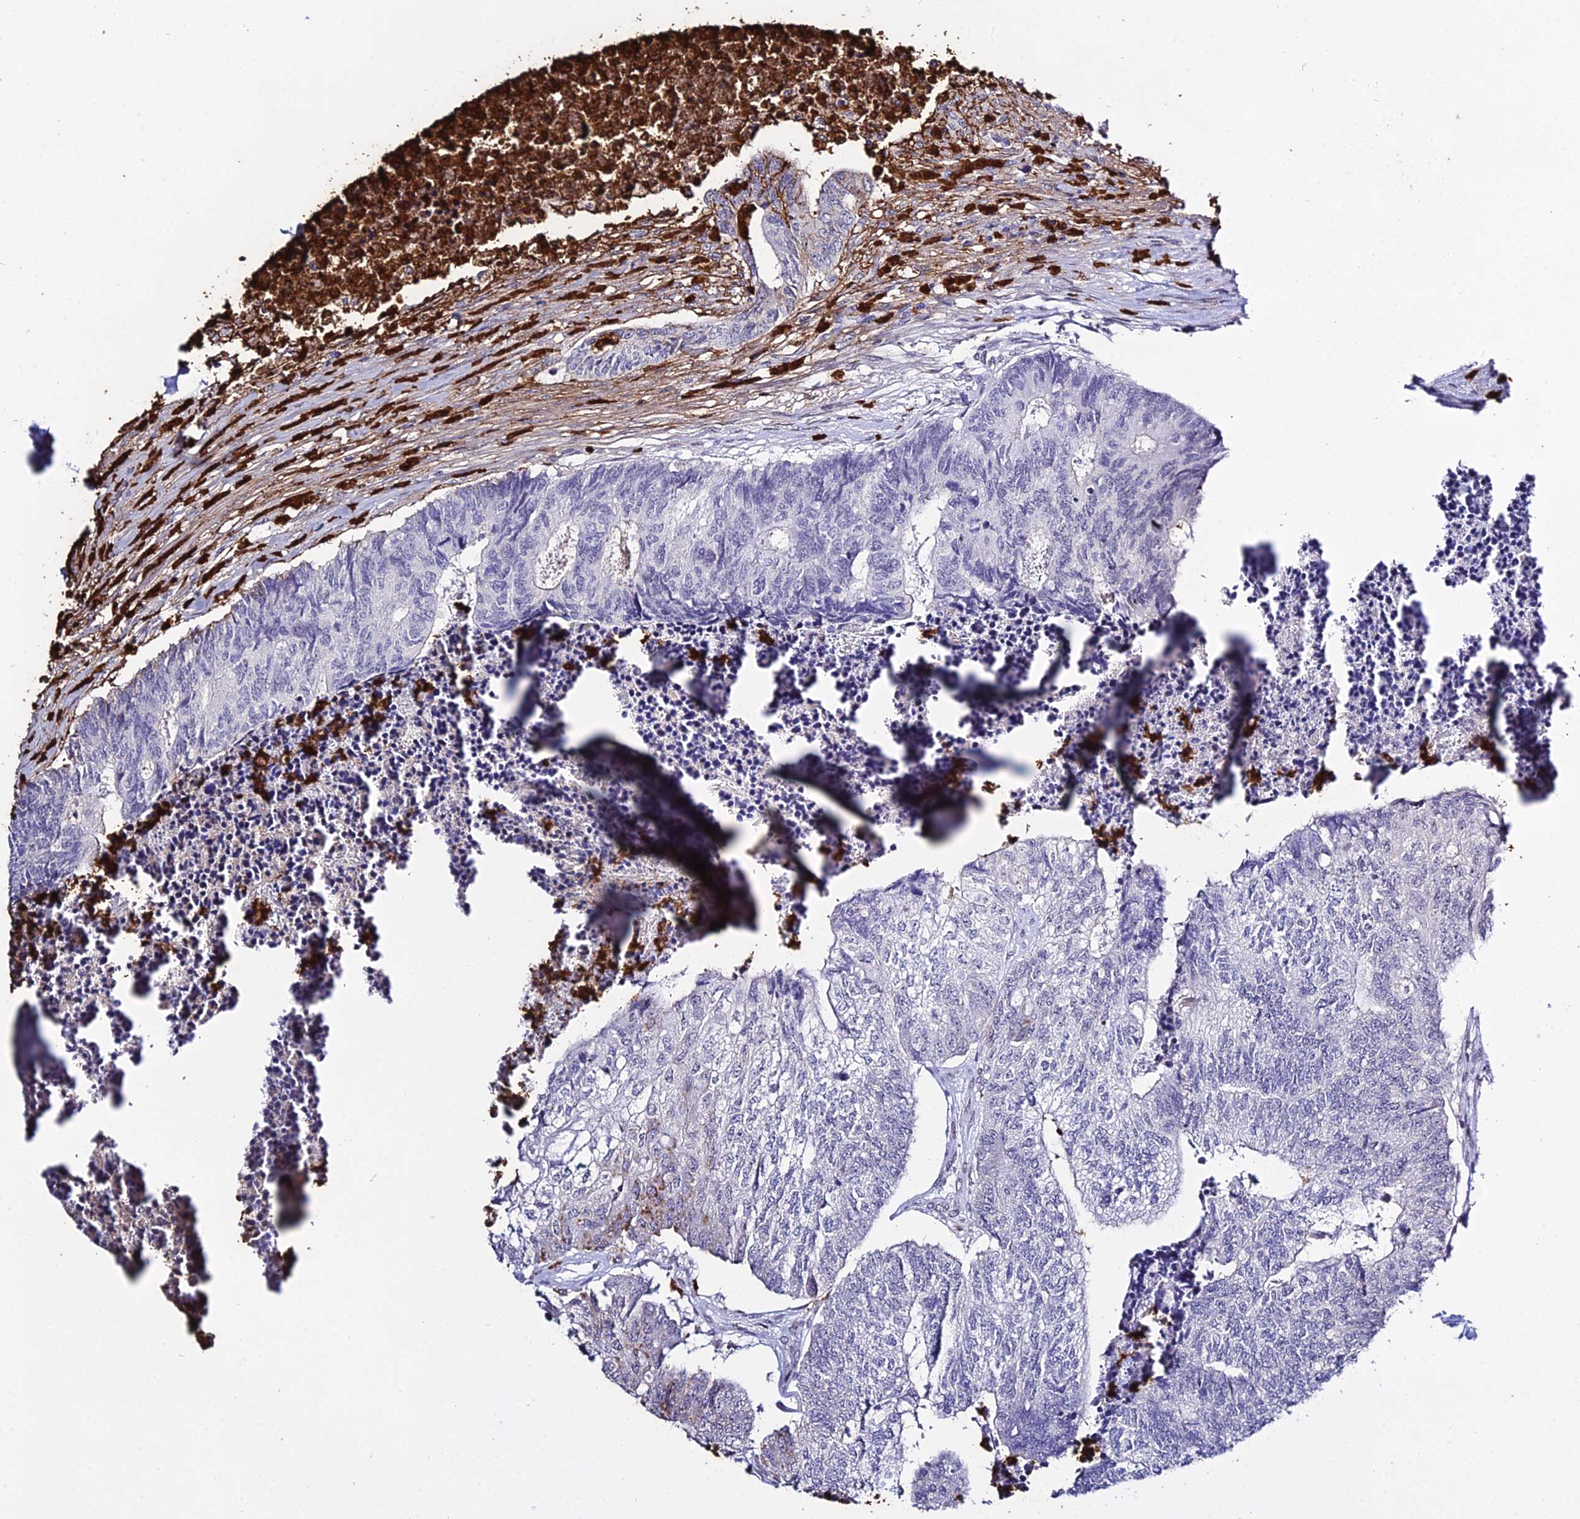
{"staining": {"intensity": "negative", "quantity": "none", "location": "none"}, "tissue": "colorectal cancer", "cell_type": "Tumor cells", "image_type": "cancer", "snomed": [{"axis": "morphology", "description": "Adenocarcinoma, NOS"}, {"axis": "topography", "description": "Colon"}], "caption": "Adenocarcinoma (colorectal) was stained to show a protein in brown. There is no significant expression in tumor cells.", "gene": "MCM10", "patient": {"sex": "female", "age": 67}}